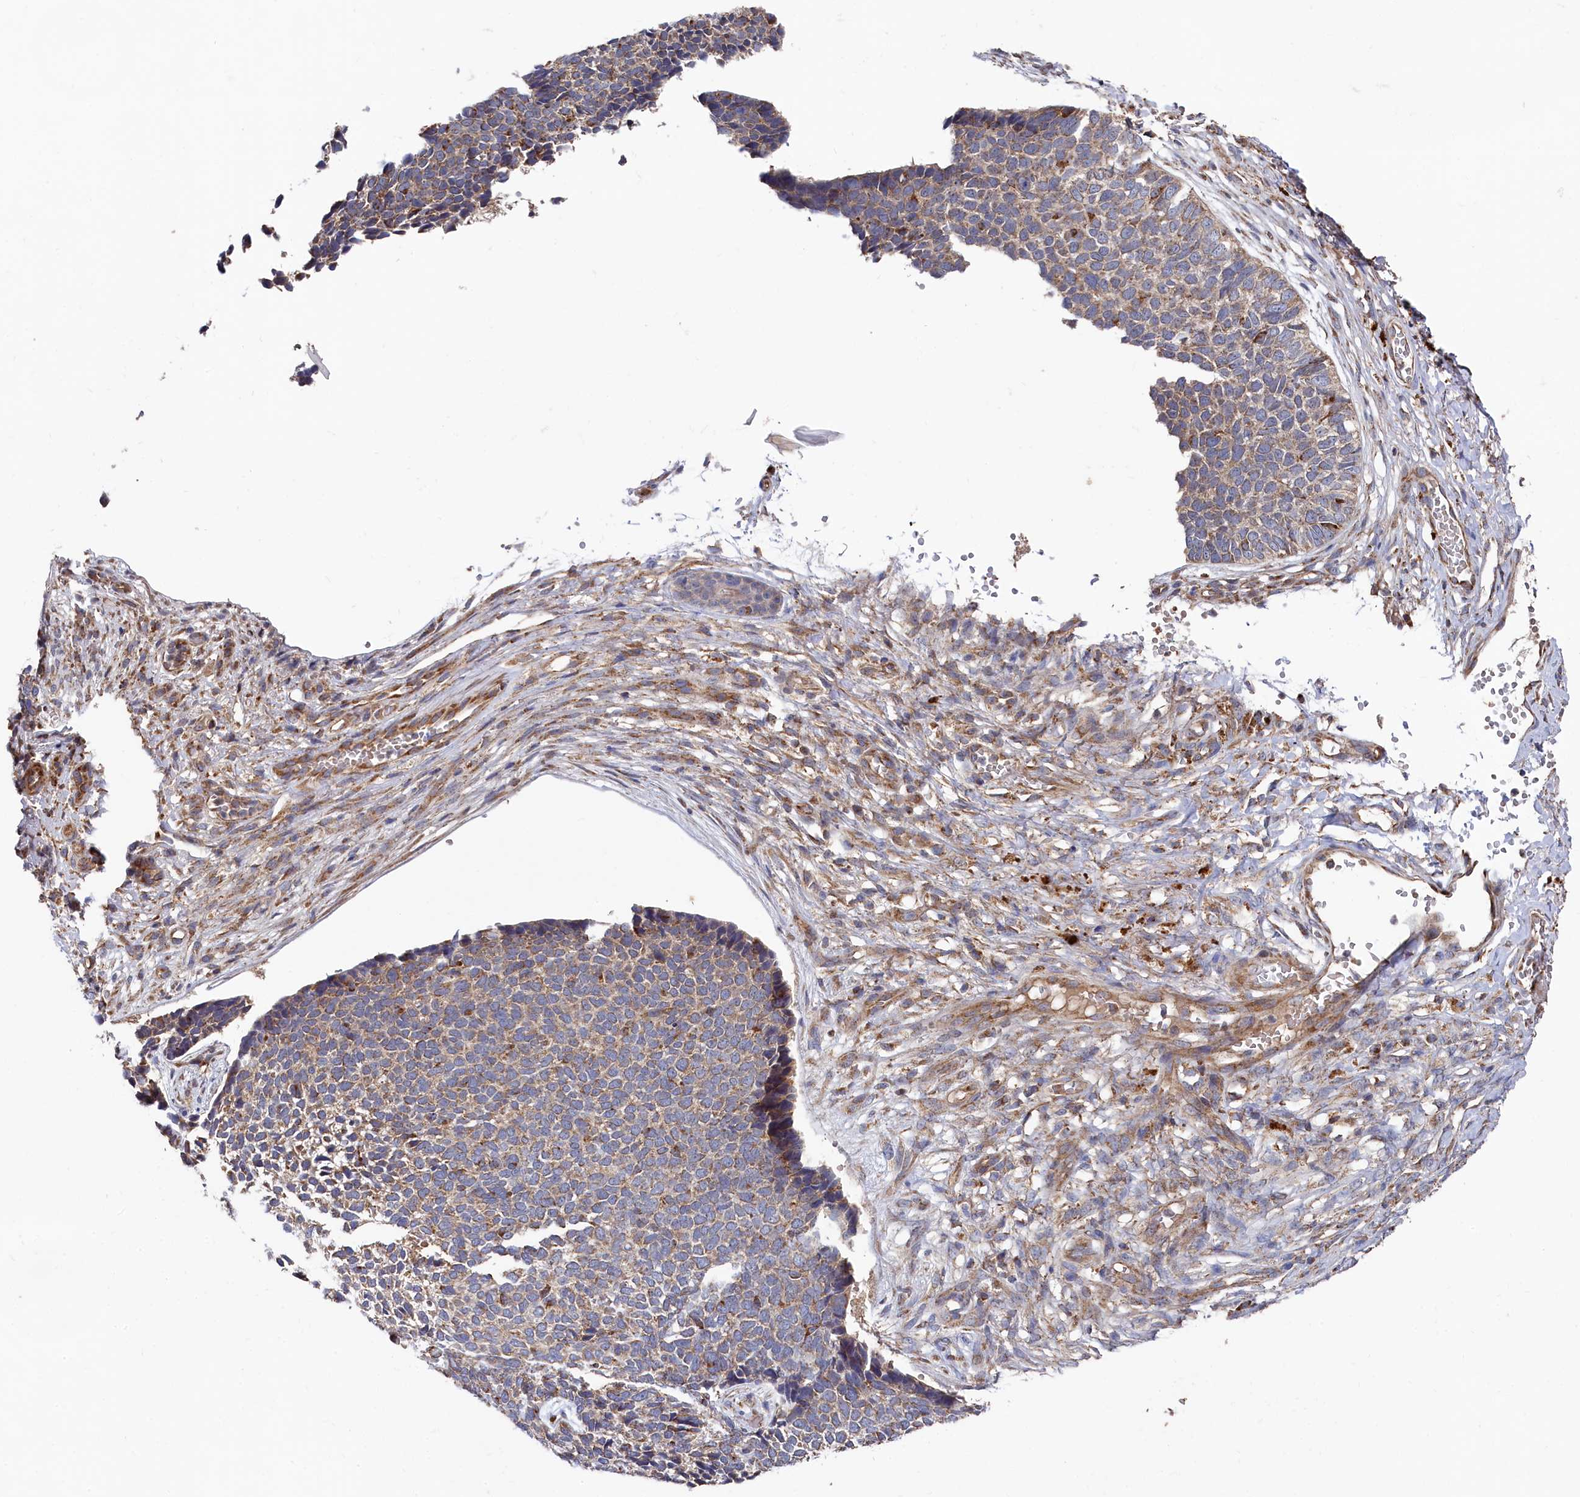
{"staining": {"intensity": "moderate", "quantity": ">75%", "location": "cytoplasmic/membranous"}, "tissue": "skin cancer", "cell_type": "Tumor cells", "image_type": "cancer", "snomed": [{"axis": "morphology", "description": "Basal cell carcinoma"}, {"axis": "topography", "description": "Skin"}], "caption": "Immunohistochemical staining of basal cell carcinoma (skin) shows medium levels of moderate cytoplasmic/membranous protein positivity in approximately >75% of tumor cells.", "gene": "HAUS2", "patient": {"sex": "female", "age": 84}}